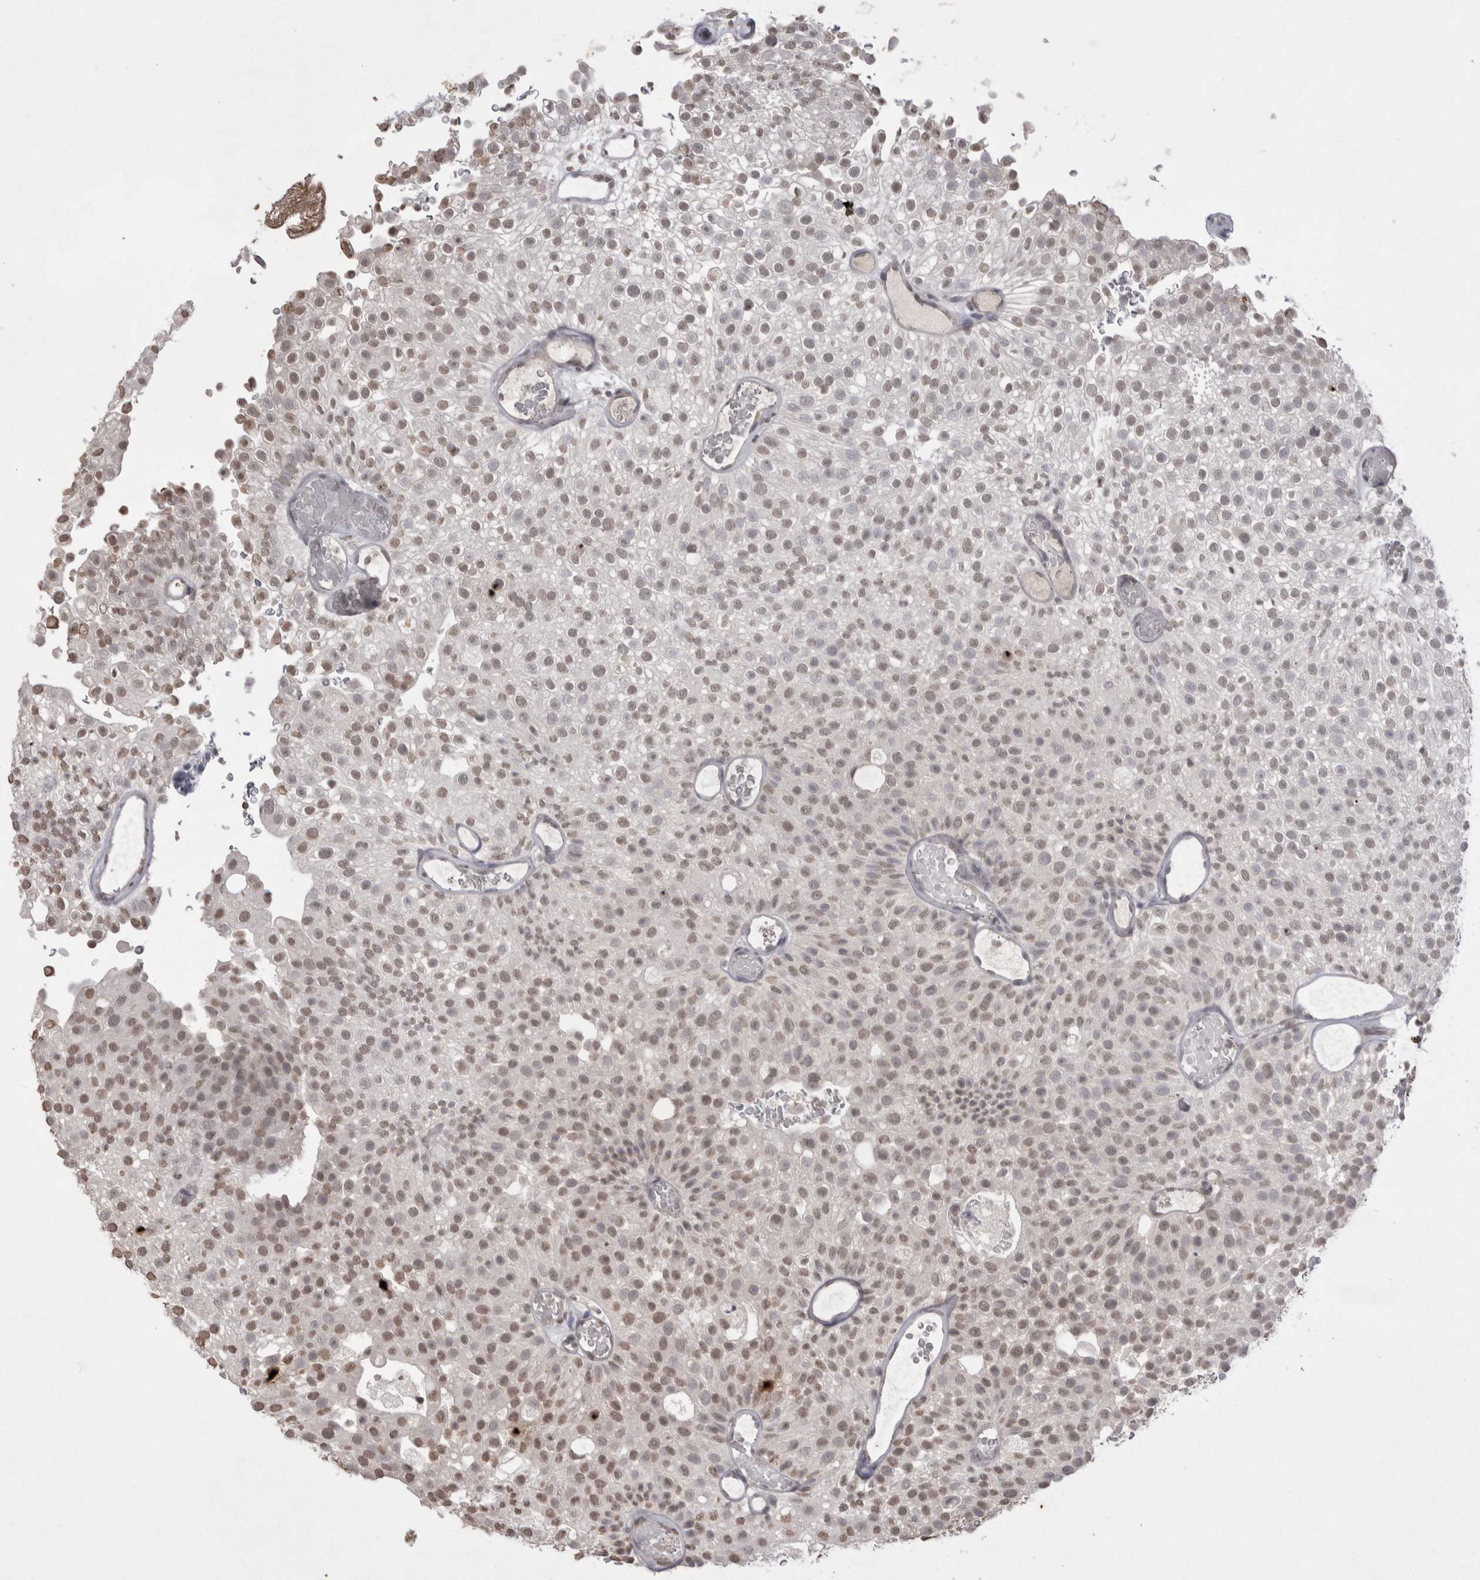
{"staining": {"intensity": "moderate", "quantity": ">75%", "location": "nuclear"}, "tissue": "urothelial cancer", "cell_type": "Tumor cells", "image_type": "cancer", "snomed": [{"axis": "morphology", "description": "Urothelial carcinoma, Low grade"}, {"axis": "topography", "description": "Urinary bladder"}], "caption": "This is a photomicrograph of IHC staining of urothelial carcinoma (low-grade), which shows moderate positivity in the nuclear of tumor cells.", "gene": "DDX4", "patient": {"sex": "male", "age": 78}}